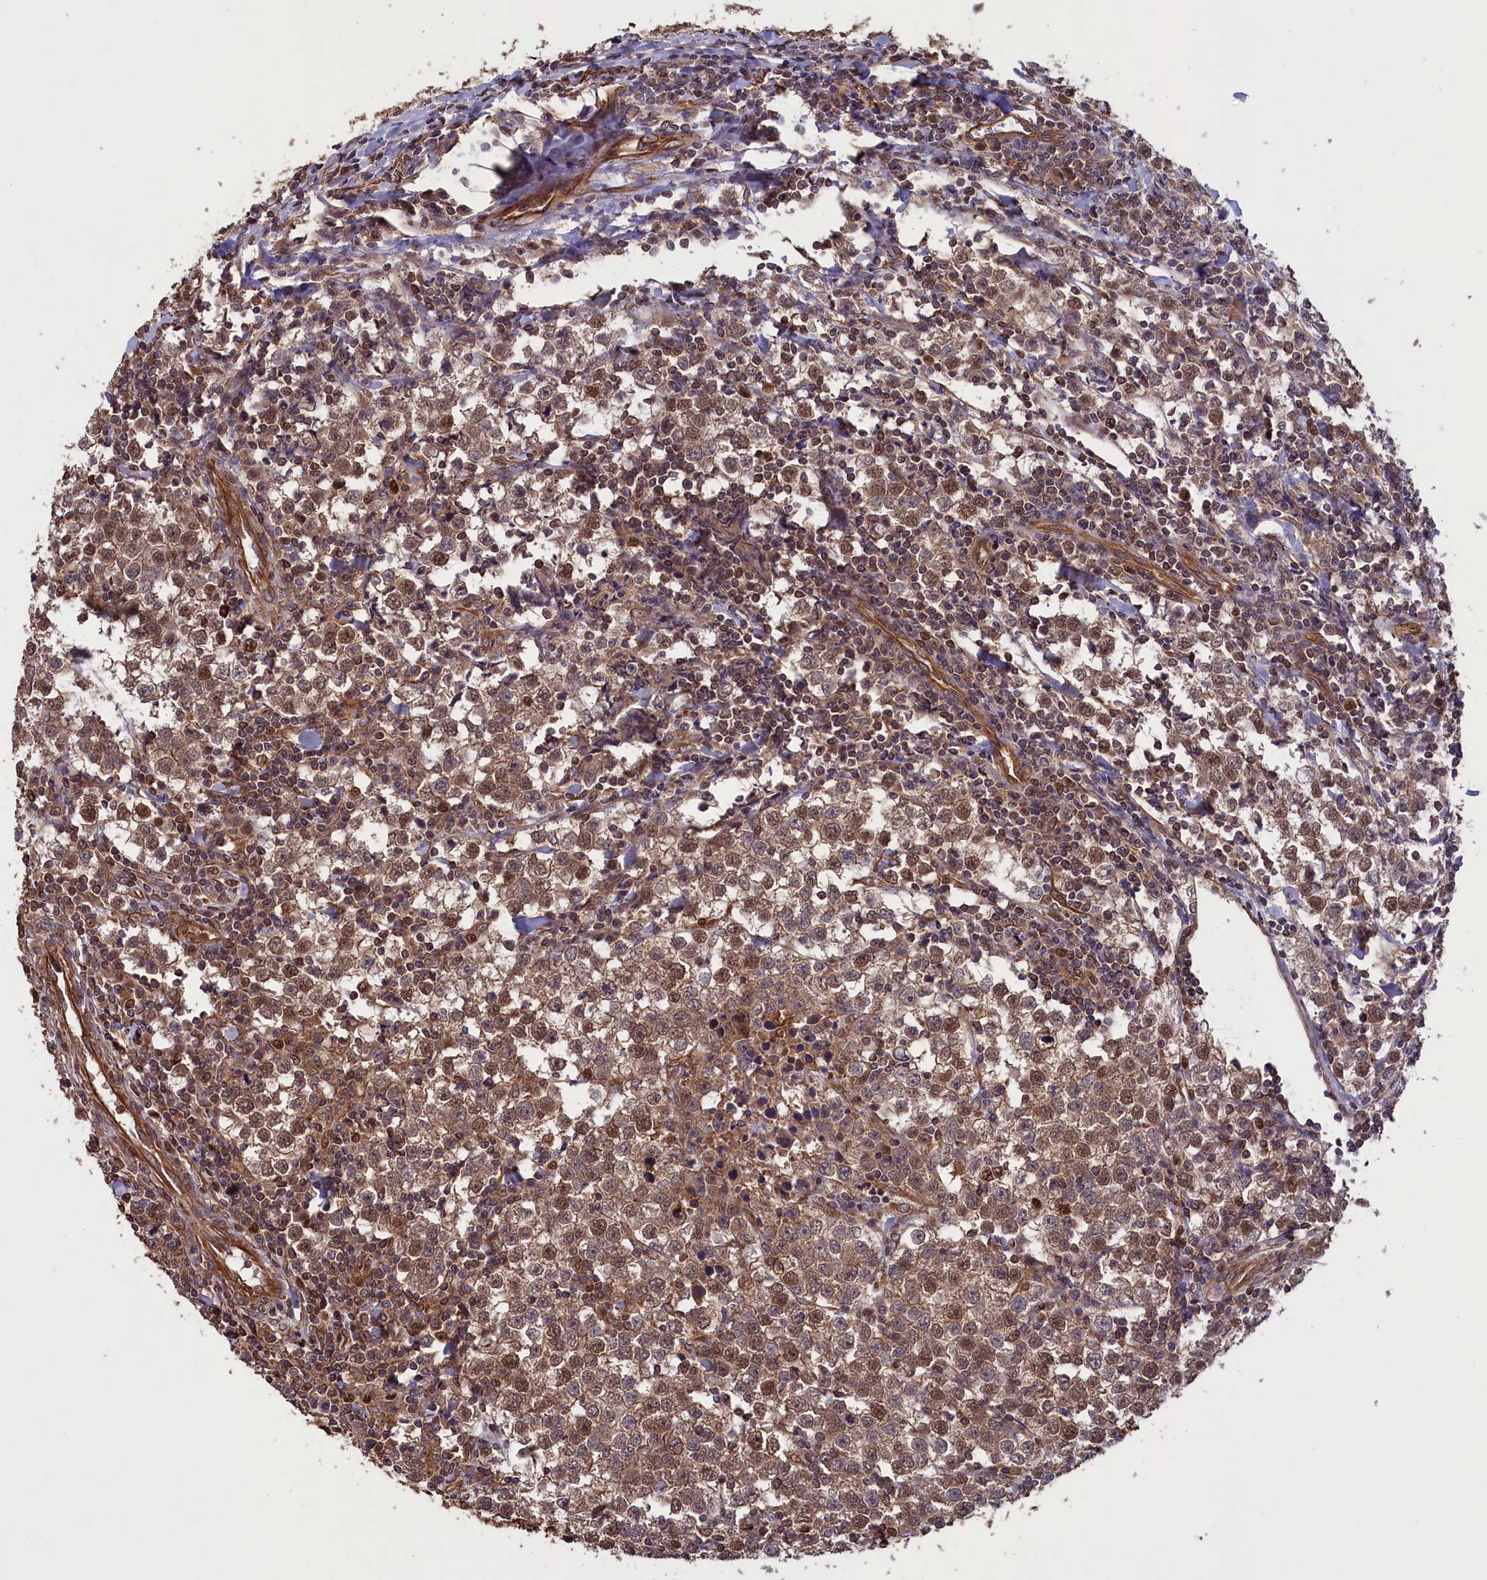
{"staining": {"intensity": "moderate", "quantity": ">75%", "location": "cytoplasmic/membranous,nuclear"}, "tissue": "testis cancer", "cell_type": "Tumor cells", "image_type": "cancer", "snomed": [{"axis": "morphology", "description": "Seminoma, NOS"}, {"axis": "morphology", "description": "Carcinoma, Embryonal, NOS"}, {"axis": "topography", "description": "Testis"}], "caption": "Tumor cells exhibit medium levels of moderate cytoplasmic/membranous and nuclear positivity in approximately >75% of cells in human seminoma (testis). Using DAB (brown) and hematoxylin (blue) stains, captured at high magnification using brightfield microscopy.", "gene": "DAPK3", "patient": {"sex": "male", "age": 36}}